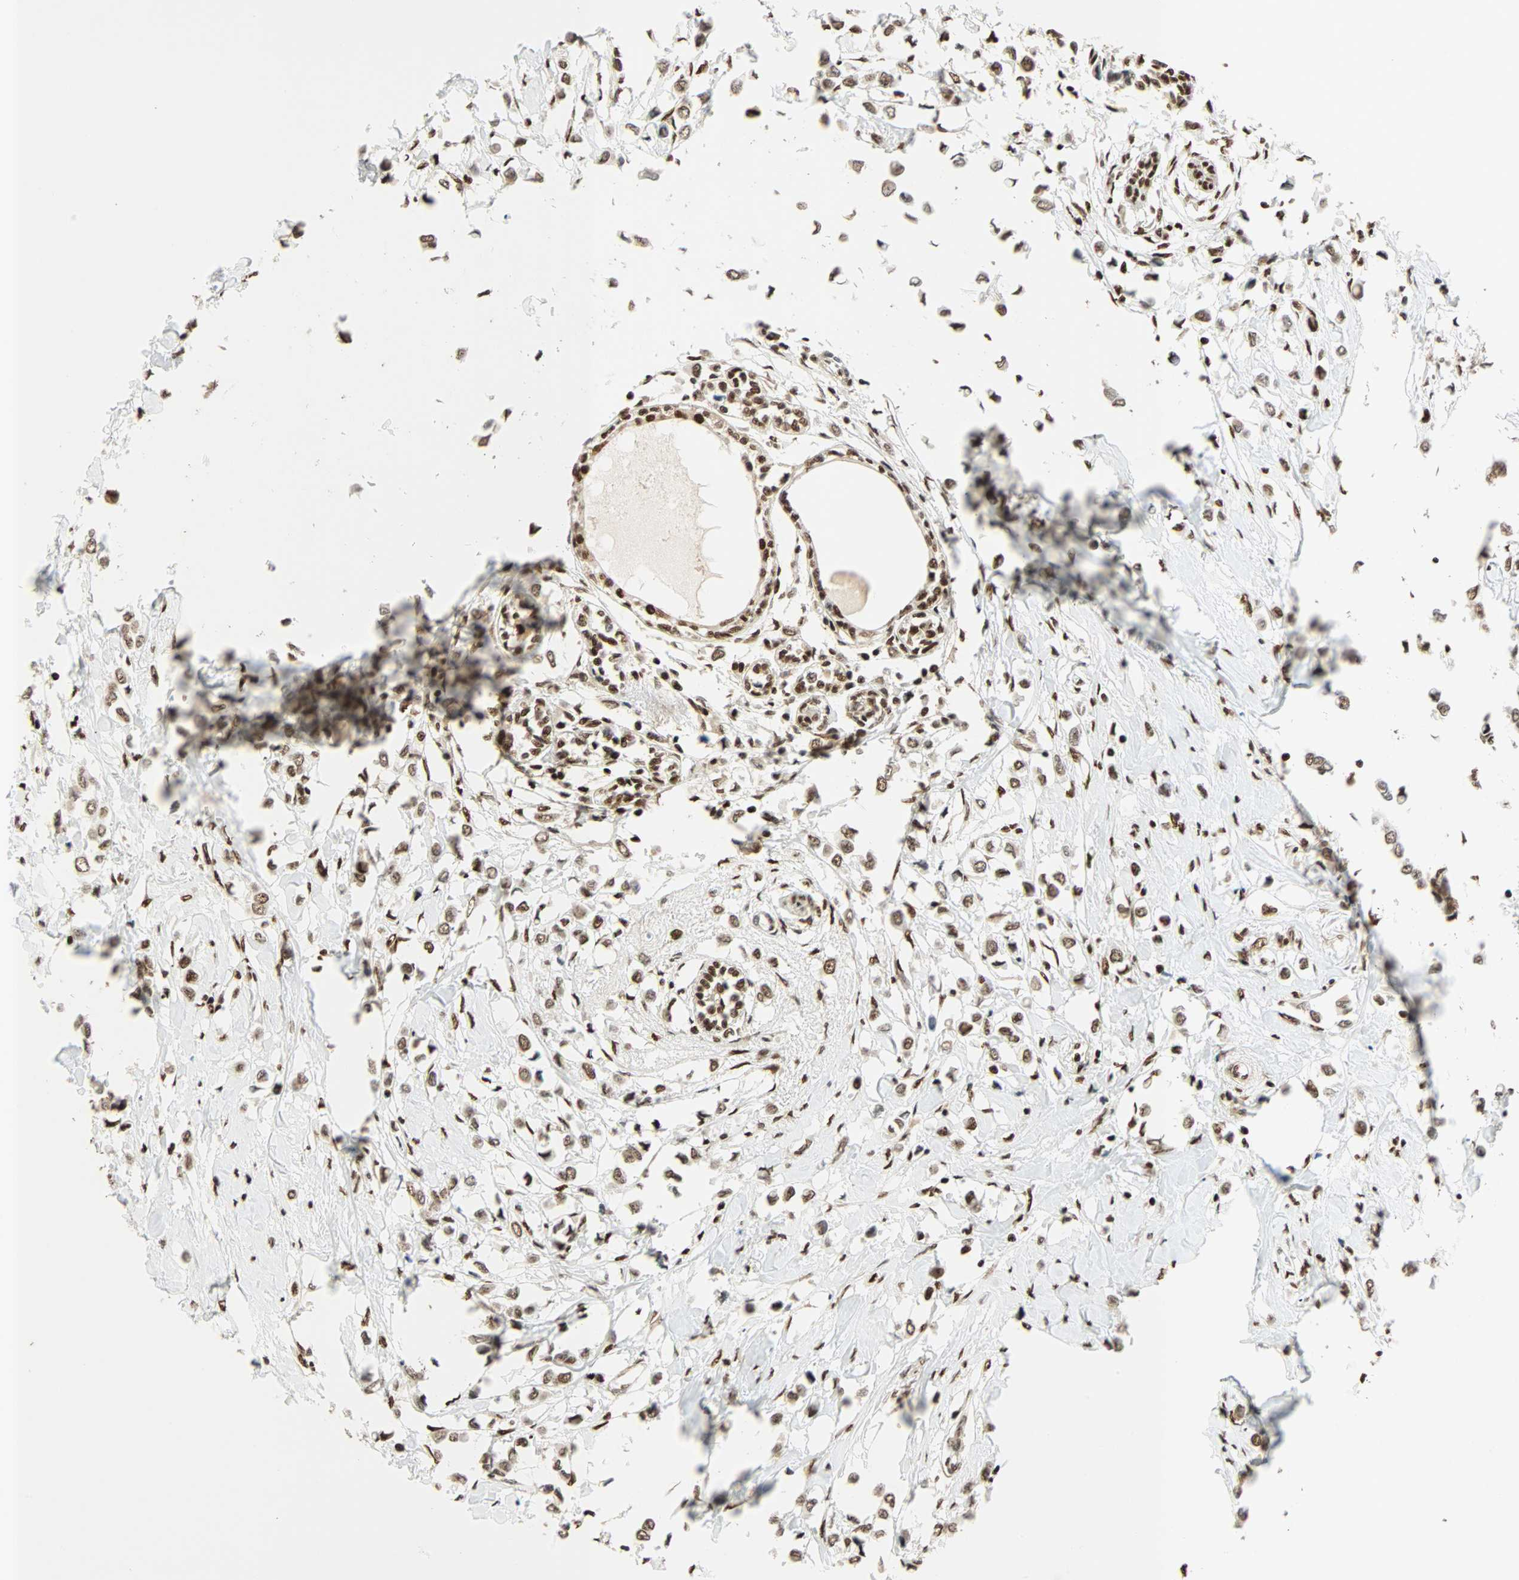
{"staining": {"intensity": "moderate", "quantity": ">75%", "location": "nuclear"}, "tissue": "breast cancer", "cell_type": "Tumor cells", "image_type": "cancer", "snomed": [{"axis": "morphology", "description": "Lobular carcinoma"}, {"axis": "topography", "description": "Breast"}], "caption": "Human breast cancer stained with a protein marker displays moderate staining in tumor cells.", "gene": "CDK12", "patient": {"sex": "female", "age": 51}}